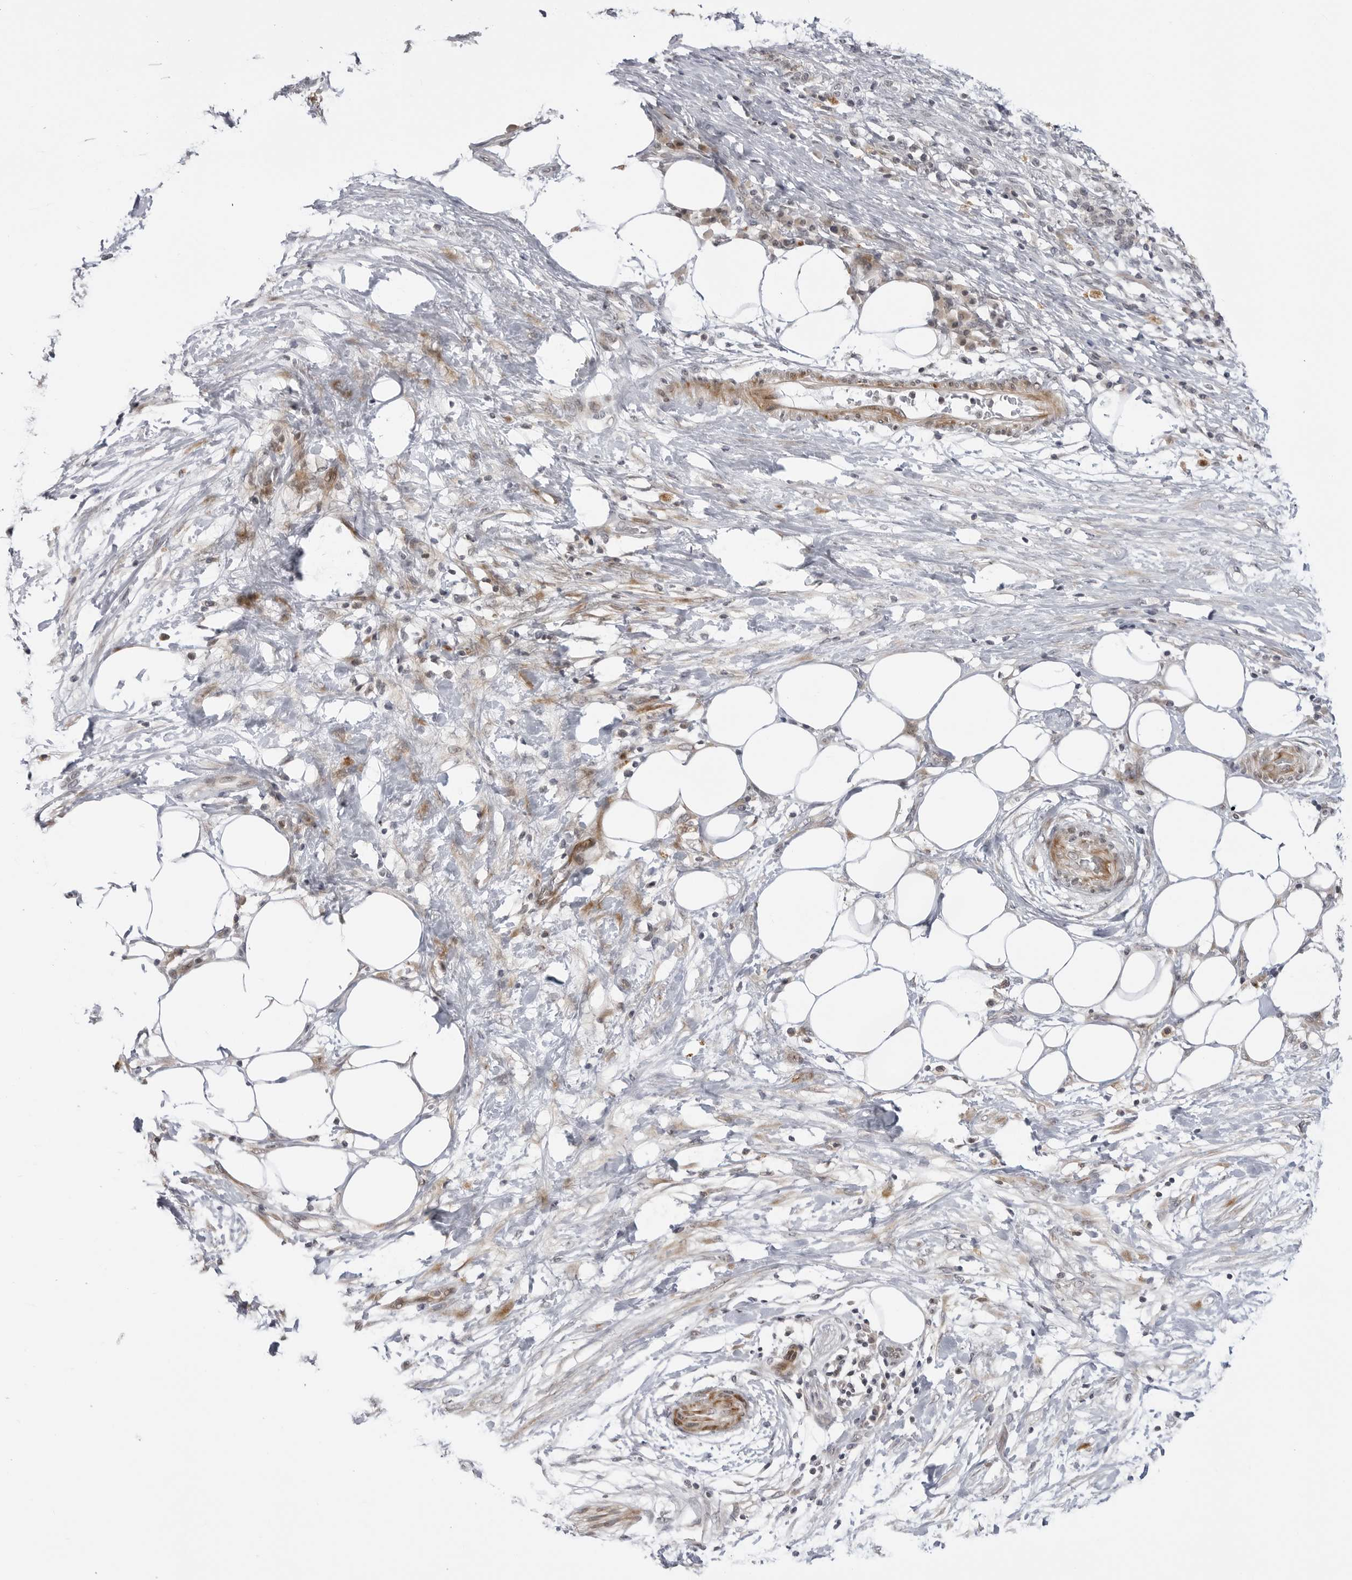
{"staining": {"intensity": "weak", "quantity": "<25%", "location": "cytoplasmic/membranous"}, "tissue": "pancreatic cancer", "cell_type": "Tumor cells", "image_type": "cancer", "snomed": [{"axis": "morphology", "description": "Adenocarcinoma, NOS"}, {"axis": "topography", "description": "Pancreas"}], "caption": "The IHC micrograph has no significant positivity in tumor cells of pancreatic cancer (adenocarcinoma) tissue.", "gene": "ADAMTS5", "patient": {"sex": "female", "age": 78}}